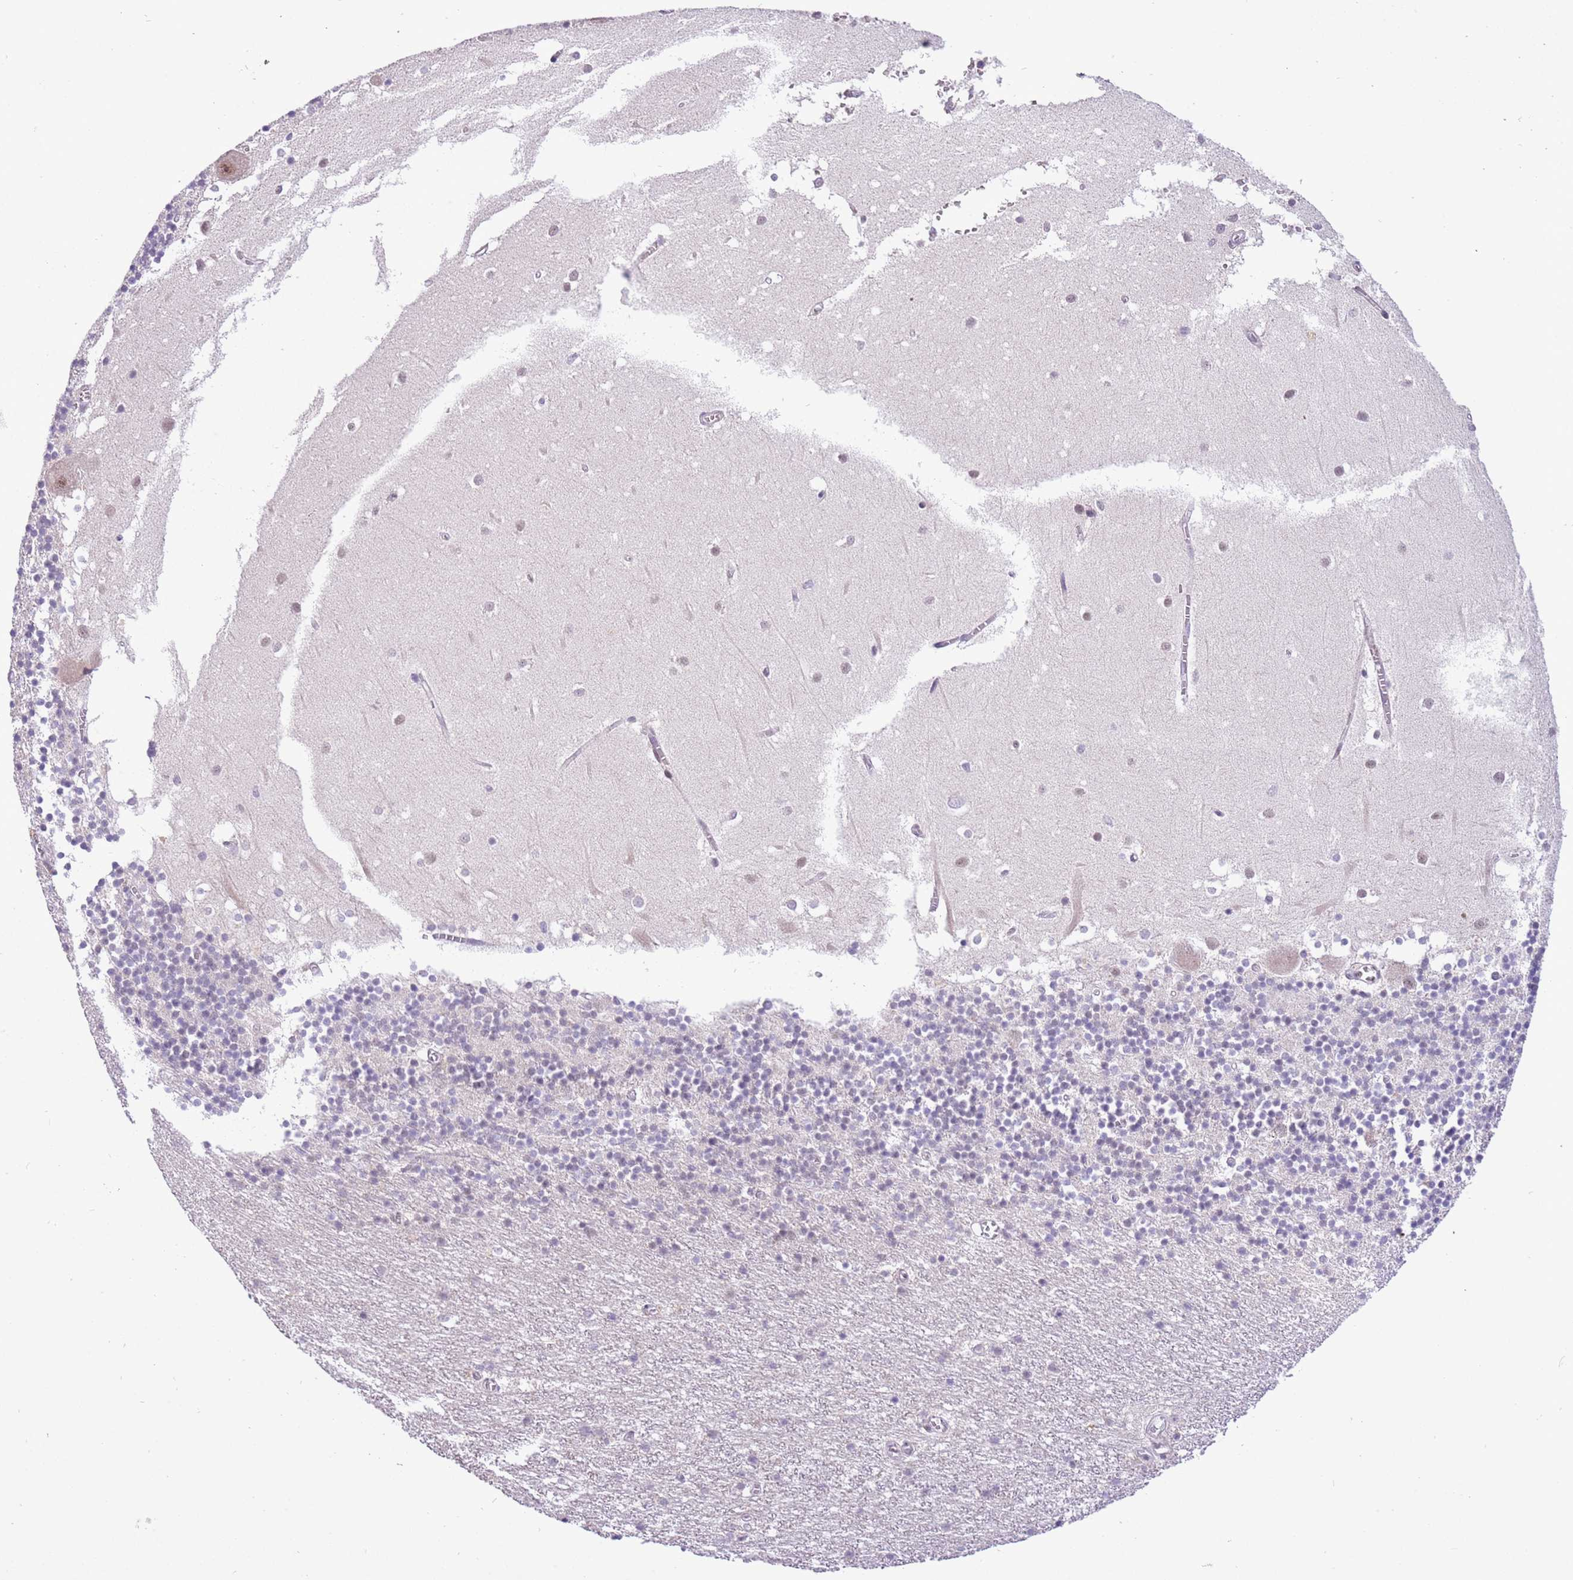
{"staining": {"intensity": "negative", "quantity": "none", "location": "none"}, "tissue": "cerebellum", "cell_type": "Cells in granular layer", "image_type": "normal", "snomed": [{"axis": "morphology", "description": "Normal tissue, NOS"}, {"axis": "topography", "description": "Cerebellum"}], "caption": "The image exhibits no staining of cells in granular layer in normal cerebellum.", "gene": "MAGEF1", "patient": {"sex": "male", "age": 54}}